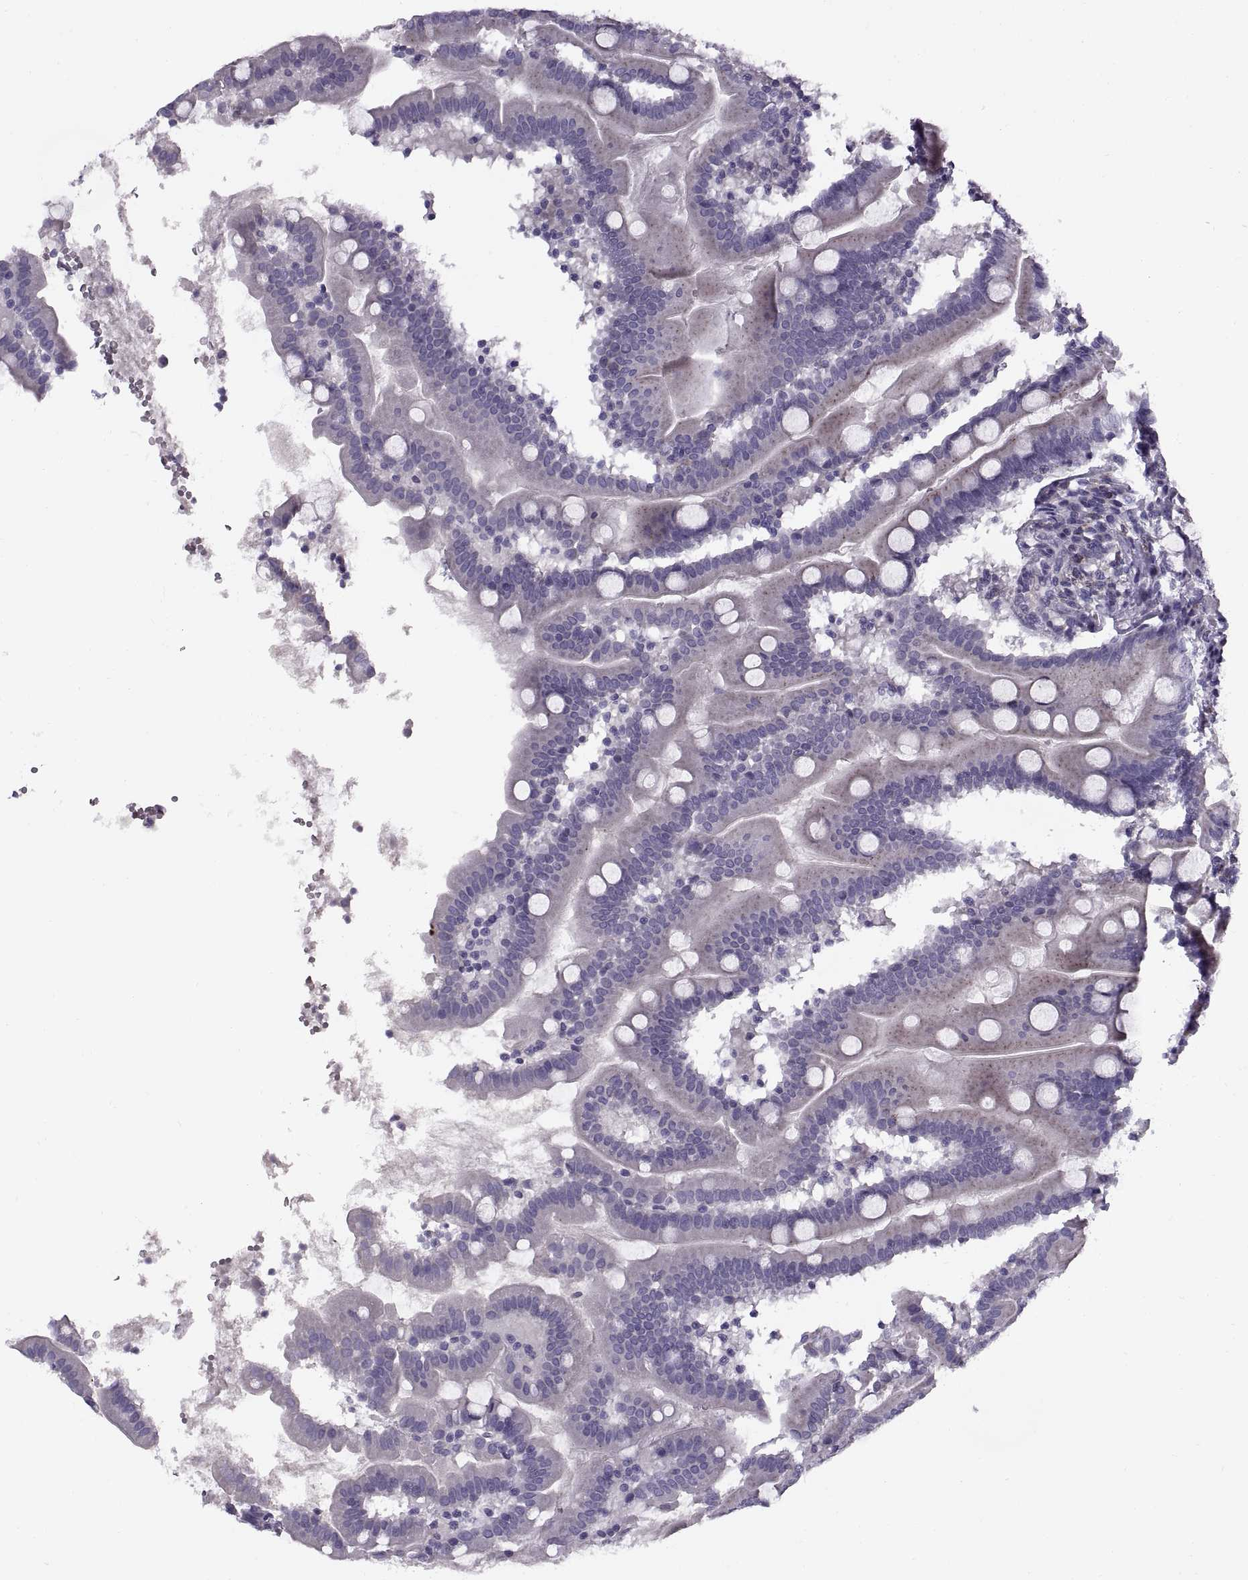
{"staining": {"intensity": "moderate", "quantity": "<25%", "location": "cytoplasmic/membranous"}, "tissue": "small intestine", "cell_type": "Glandular cells", "image_type": "normal", "snomed": [{"axis": "morphology", "description": "Normal tissue, NOS"}, {"axis": "topography", "description": "Small intestine"}], "caption": "This micrograph displays immunohistochemistry staining of unremarkable small intestine, with low moderate cytoplasmic/membranous positivity in about <25% of glandular cells.", "gene": "CALCR", "patient": {"sex": "female", "age": 44}}